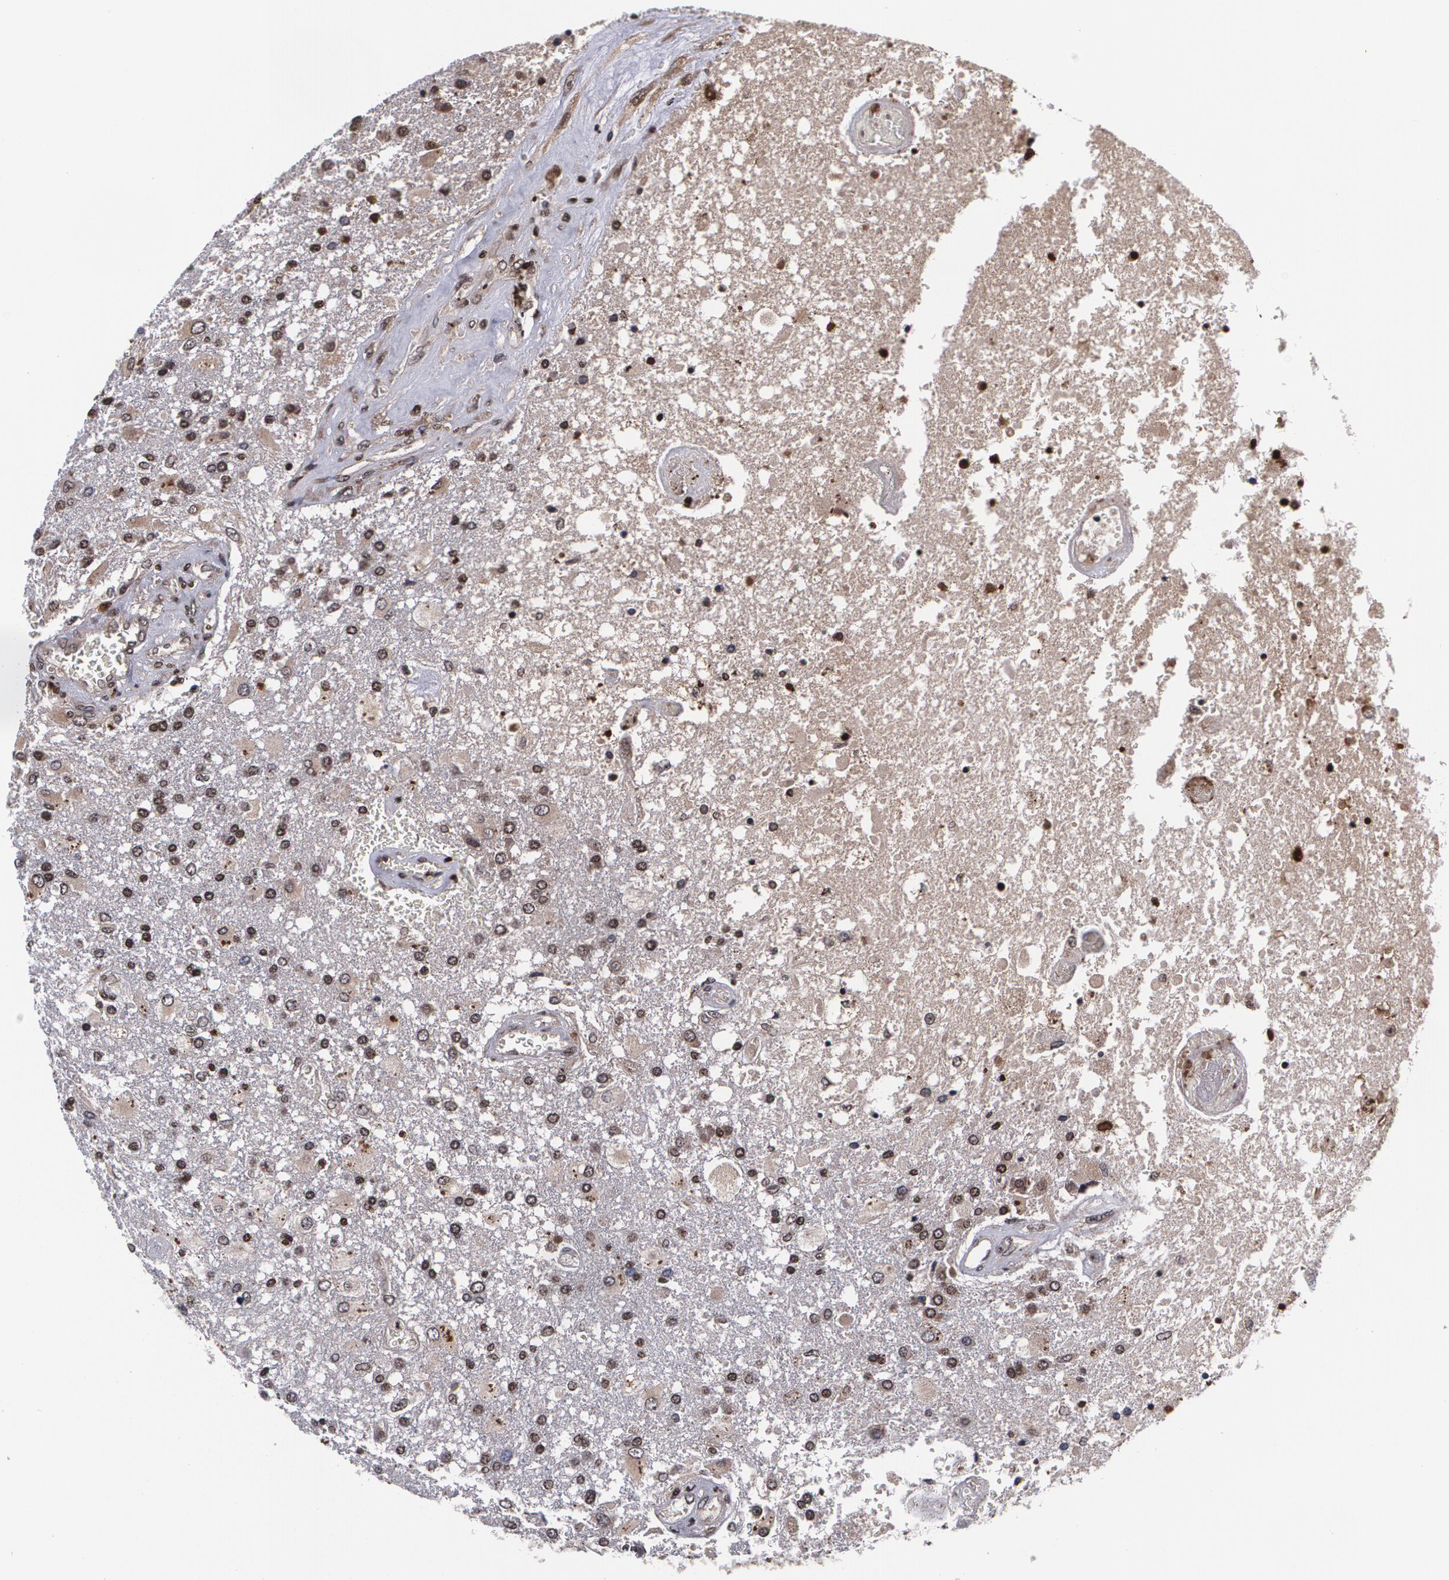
{"staining": {"intensity": "moderate", "quantity": "25%-75%", "location": "cytoplasmic/membranous,nuclear"}, "tissue": "glioma", "cell_type": "Tumor cells", "image_type": "cancer", "snomed": [{"axis": "morphology", "description": "Glioma, malignant, High grade"}, {"axis": "topography", "description": "Cerebral cortex"}], "caption": "Glioma stained with a protein marker exhibits moderate staining in tumor cells.", "gene": "MVP", "patient": {"sex": "male", "age": 79}}